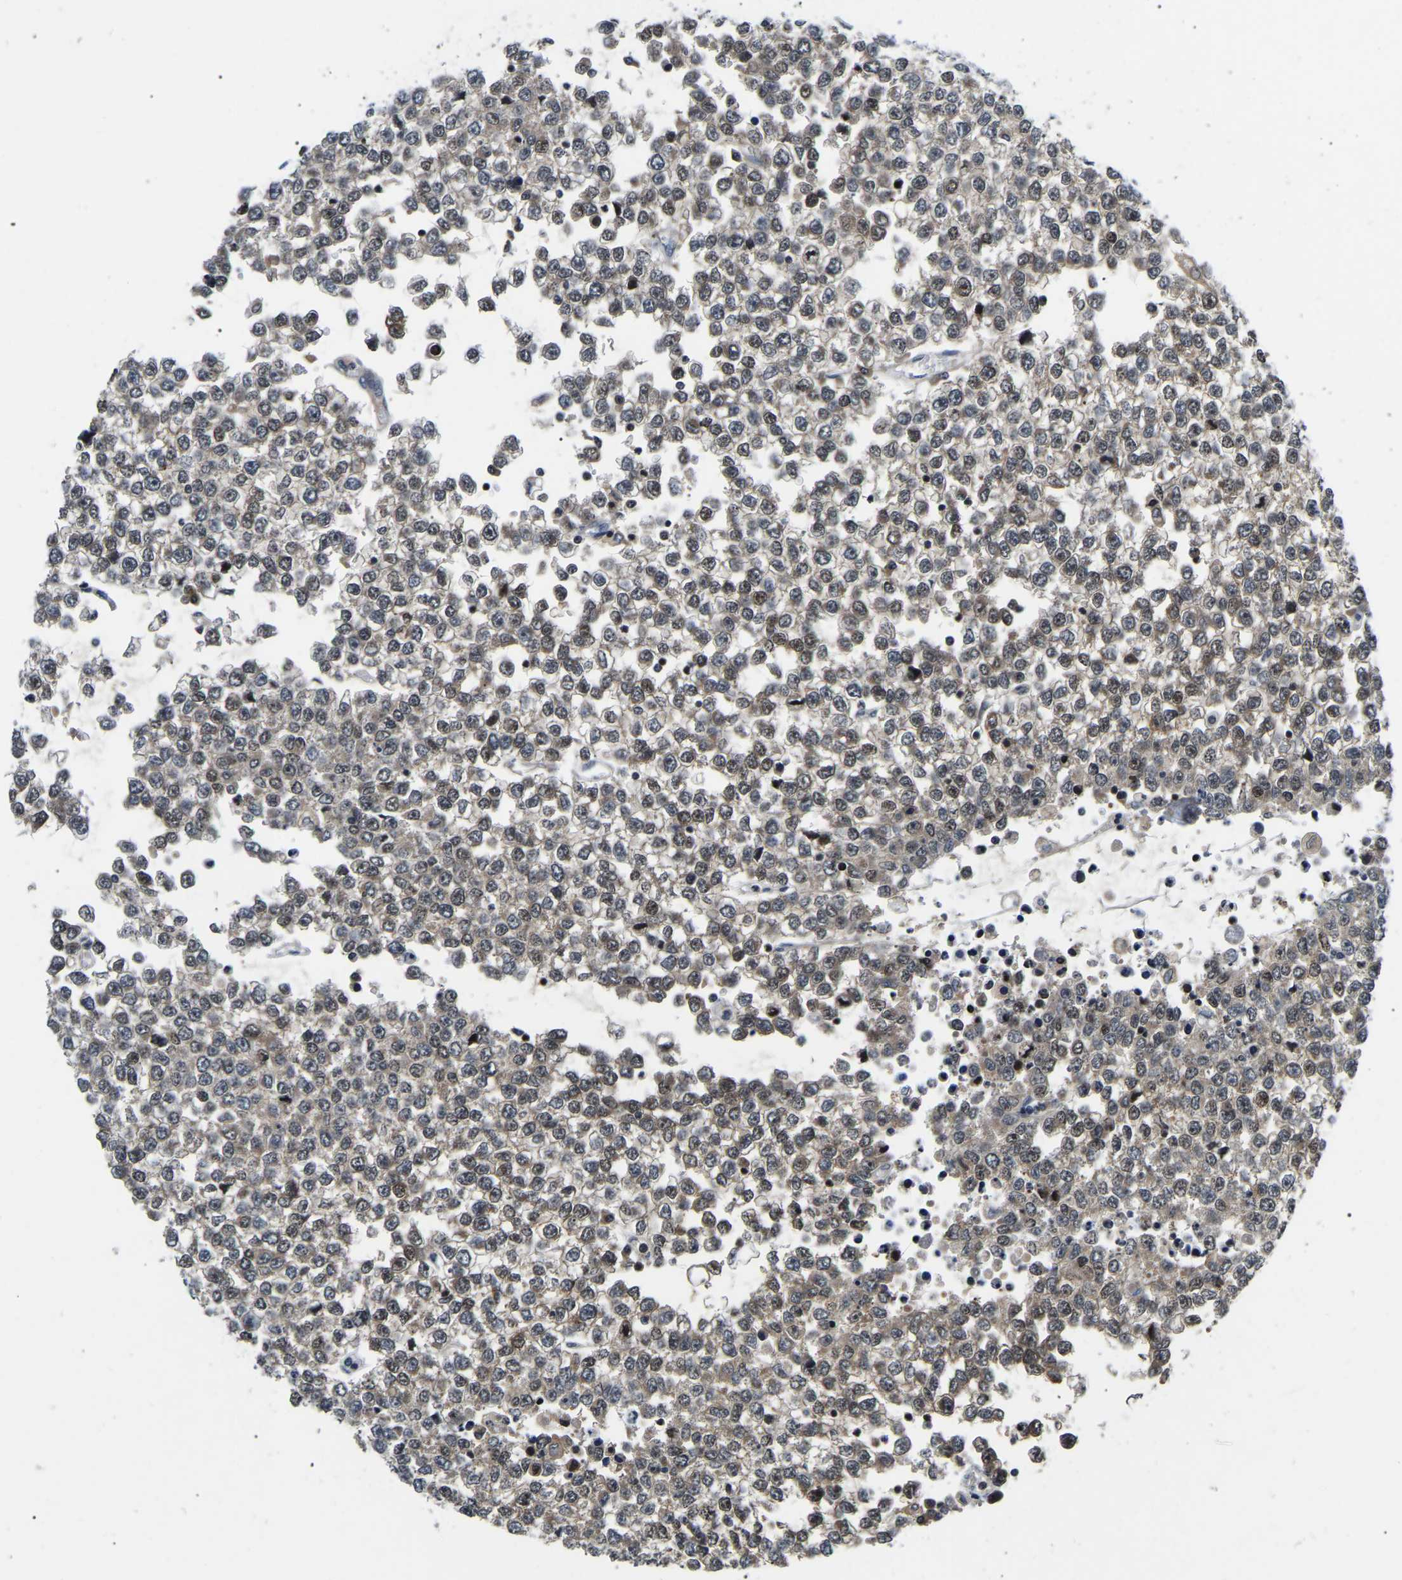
{"staining": {"intensity": "moderate", "quantity": ">75%", "location": "cytoplasmic/membranous,nuclear"}, "tissue": "testis cancer", "cell_type": "Tumor cells", "image_type": "cancer", "snomed": [{"axis": "morphology", "description": "Seminoma, NOS"}, {"axis": "topography", "description": "Testis"}], "caption": "High-power microscopy captured an IHC image of seminoma (testis), revealing moderate cytoplasmic/membranous and nuclear positivity in approximately >75% of tumor cells.", "gene": "RRP1B", "patient": {"sex": "male", "age": 65}}